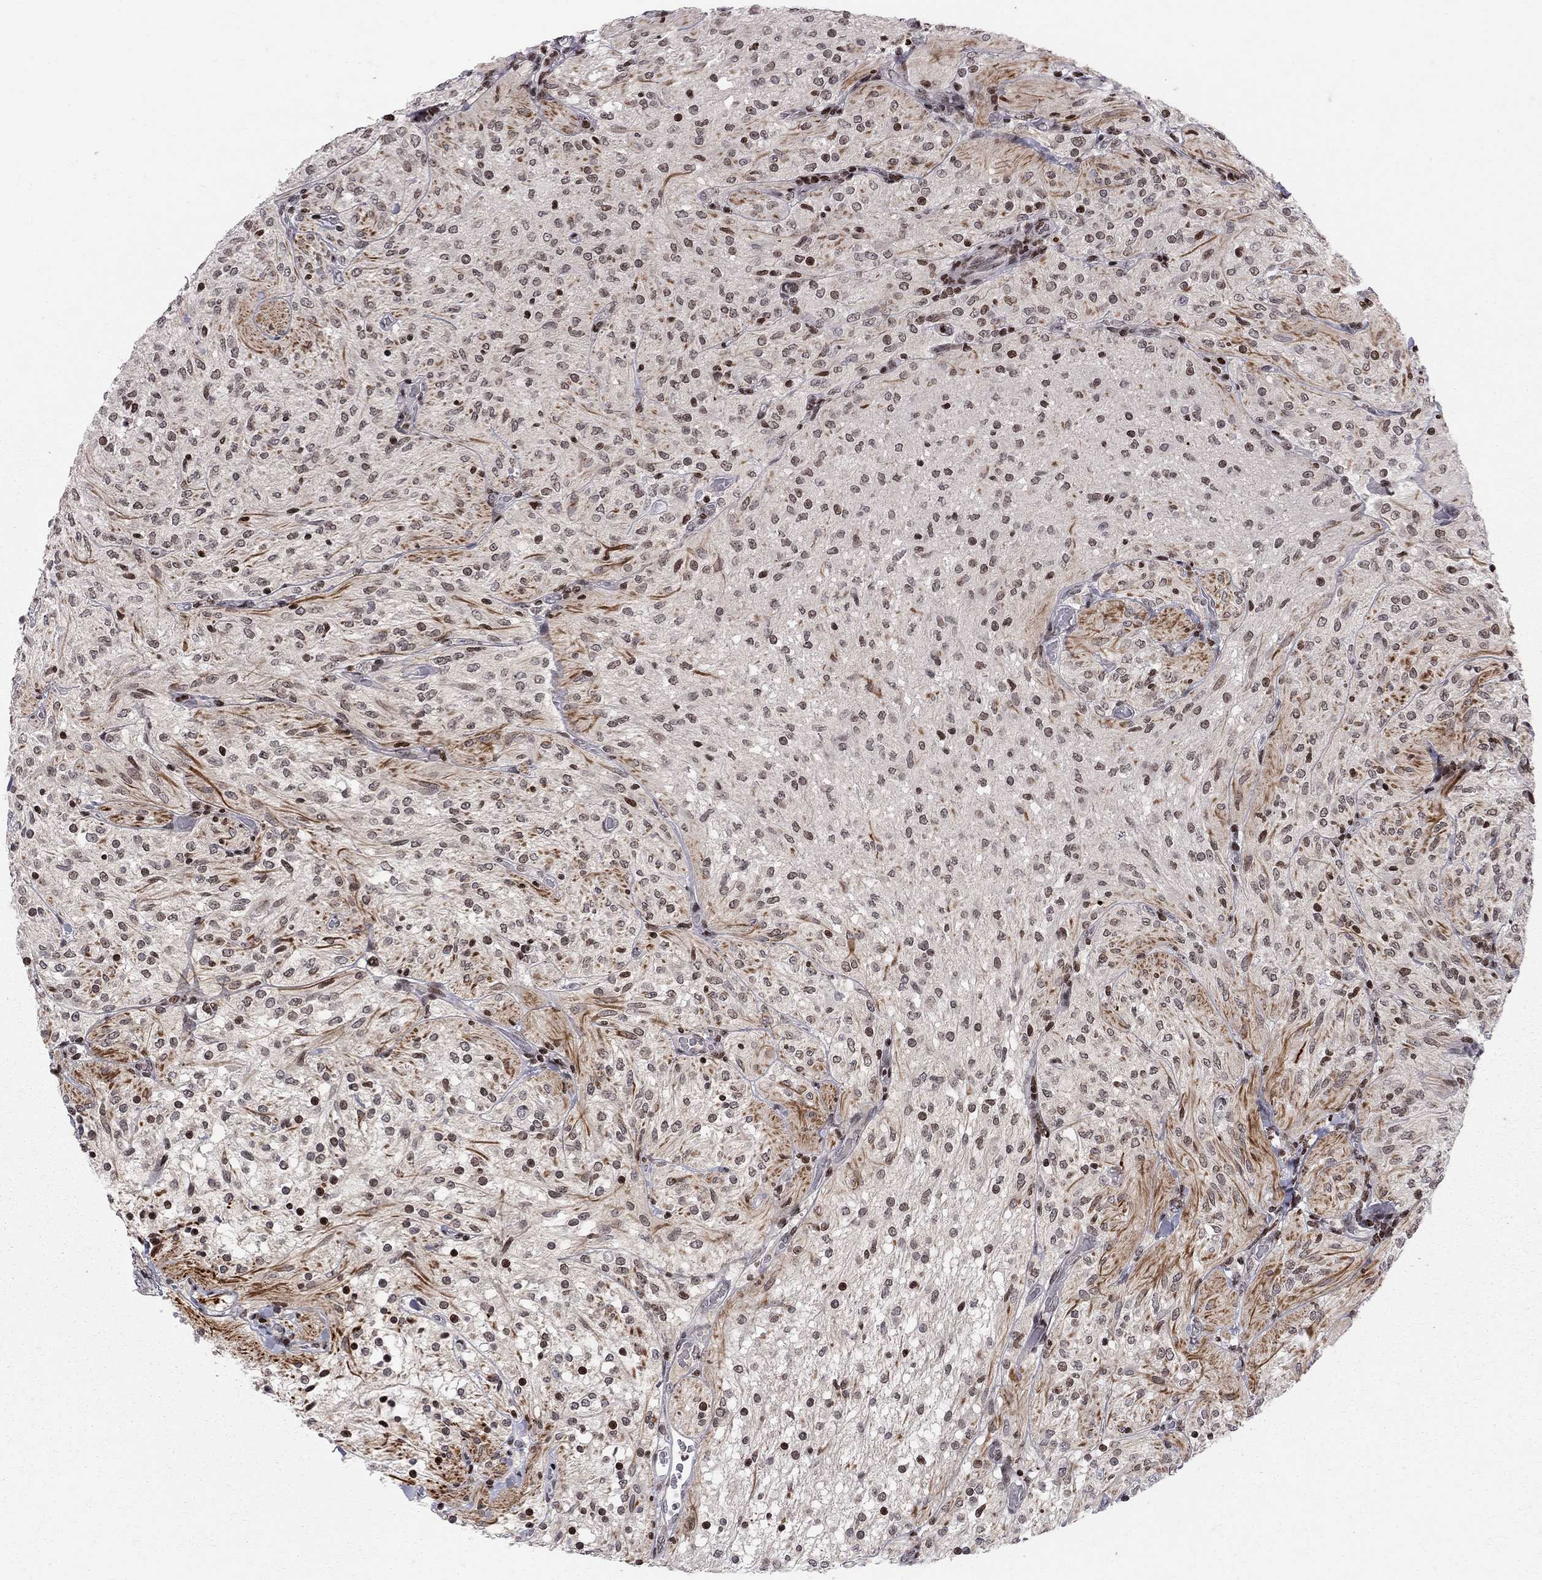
{"staining": {"intensity": "moderate", "quantity": "<25%", "location": "nuclear"}, "tissue": "glioma", "cell_type": "Tumor cells", "image_type": "cancer", "snomed": [{"axis": "morphology", "description": "Glioma, malignant, Low grade"}, {"axis": "topography", "description": "Brain"}], "caption": "Immunohistochemistry of malignant low-grade glioma reveals low levels of moderate nuclear staining in approximately <25% of tumor cells.", "gene": "RNASEH2C", "patient": {"sex": "male", "age": 3}}